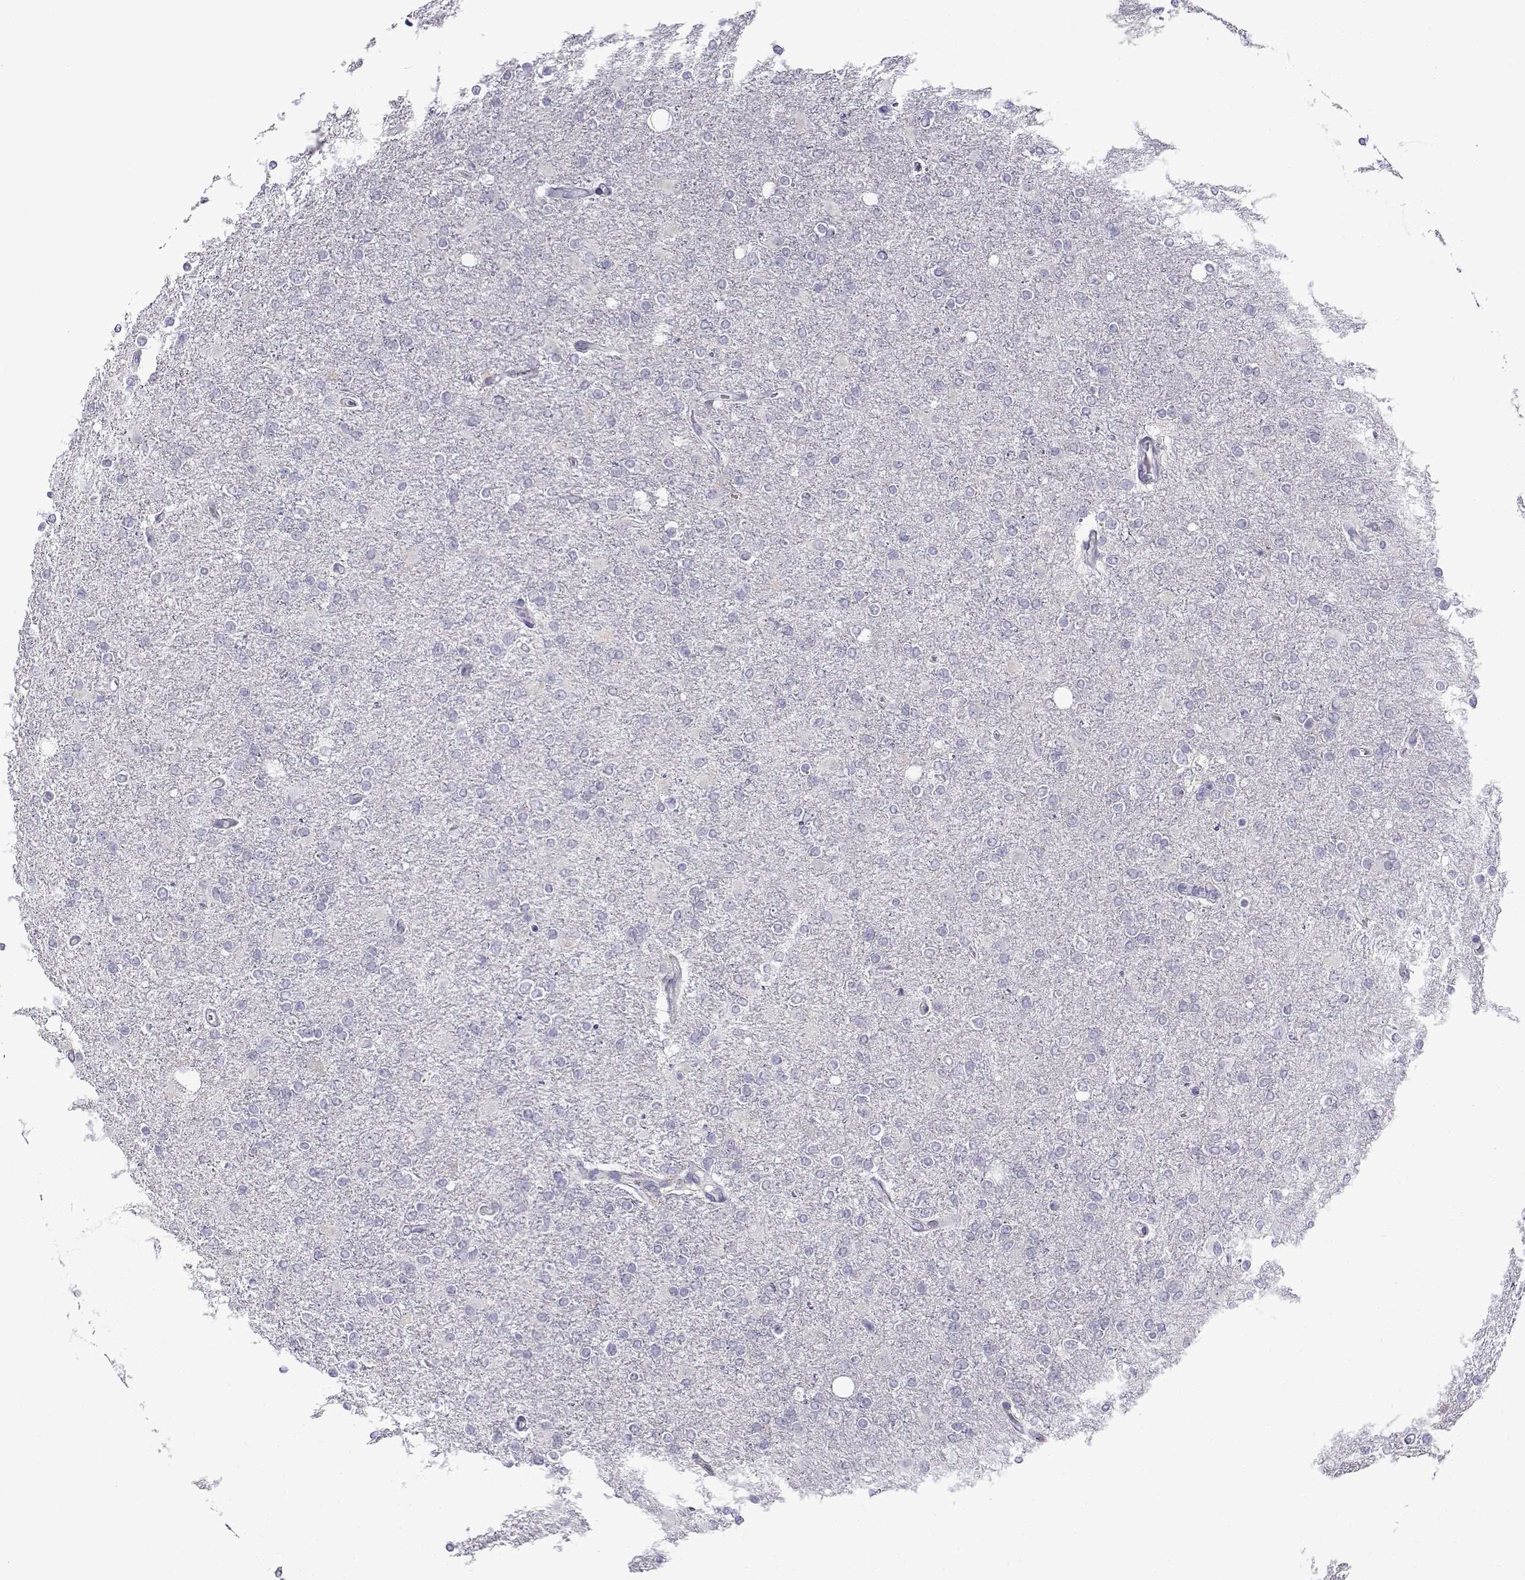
{"staining": {"intensity": "negative", "quantity": "none", "location": "none"}, "tissue": "glioma", "cell_type": "Tumor cells", "image_type": "cancer", "snomed": [{"axis": "morphology", "description": "Glioma, malignant, High grade"}, {"axis": "topography", "description": "Cerebral cortex"}], "caption": "The immunohistochemistry photomicrograph has no significant expression in tumor cells of glioma tissue.", "gene": "FAM166A", "patient": {"sex": "male", "age": 70}}